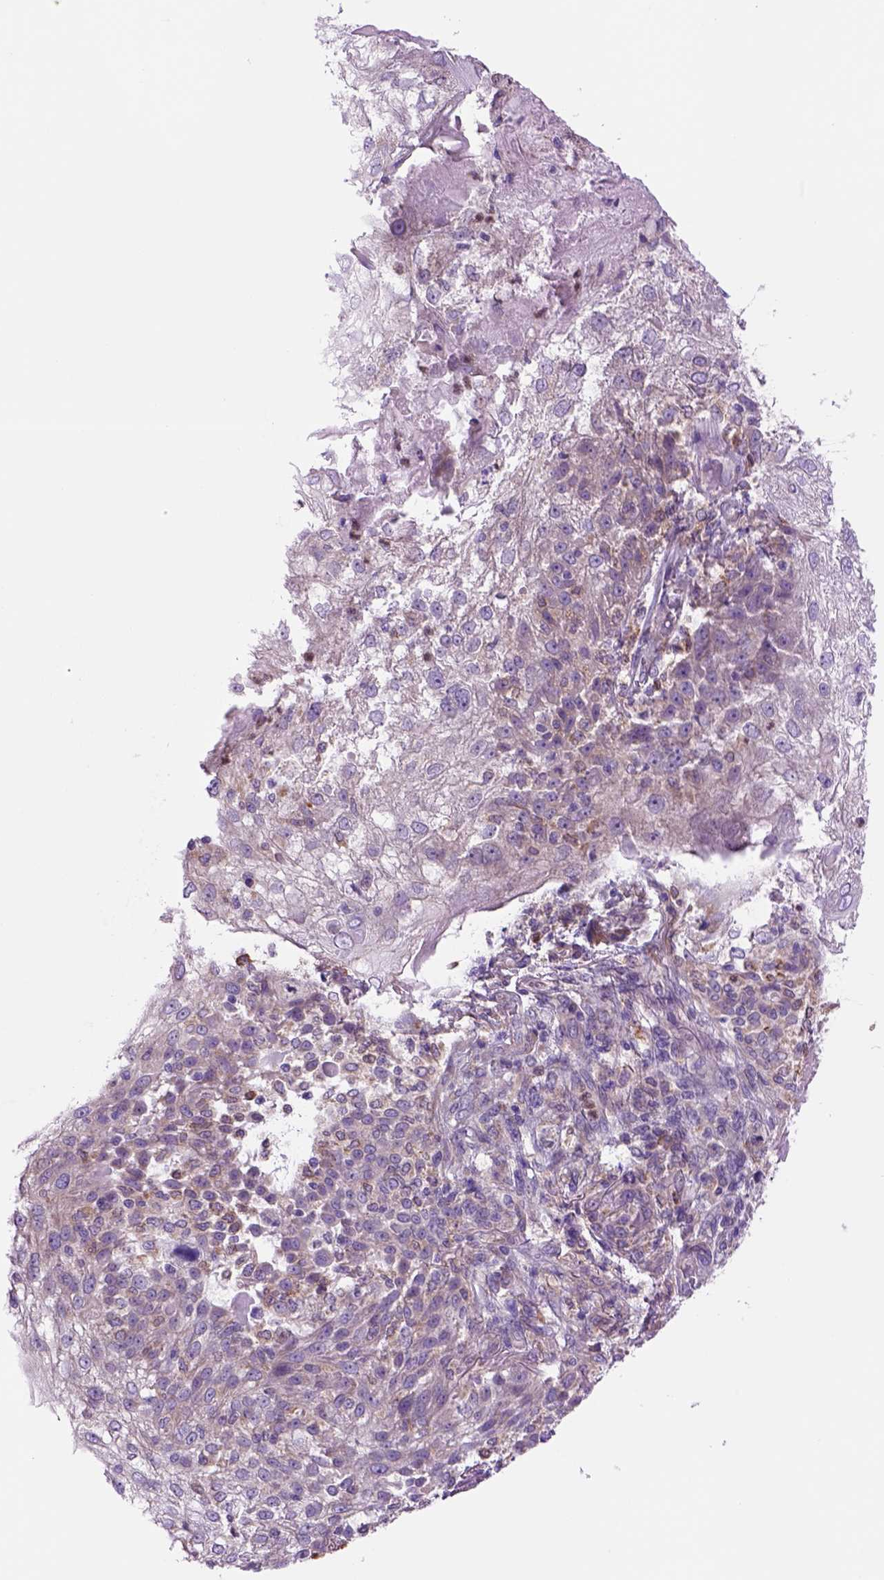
{"staining": {"intensity": "weak", "quantity": "<25%", "location": "cytoplasmic/membranous"}, "tissue": "skin cancer", "cell_type": "Tumor cells", "image_type": "cancer", "snomed": [{"axis": "morphology", "description": "Normal tissue, NOS"}, {"axis": "morphology", "description": "Squamous cell carcinoma, NOS"}, {"axis": "topography", "description": "Skin"}], "caption": "Immunohistochemistry photomicrograph of skin squamous cell carcinoma stained for a protein (brown), which demonstrates no expression in tumor cells.", "gene": "PIAS3", "patient": {"sex": "female", "age": 83}}